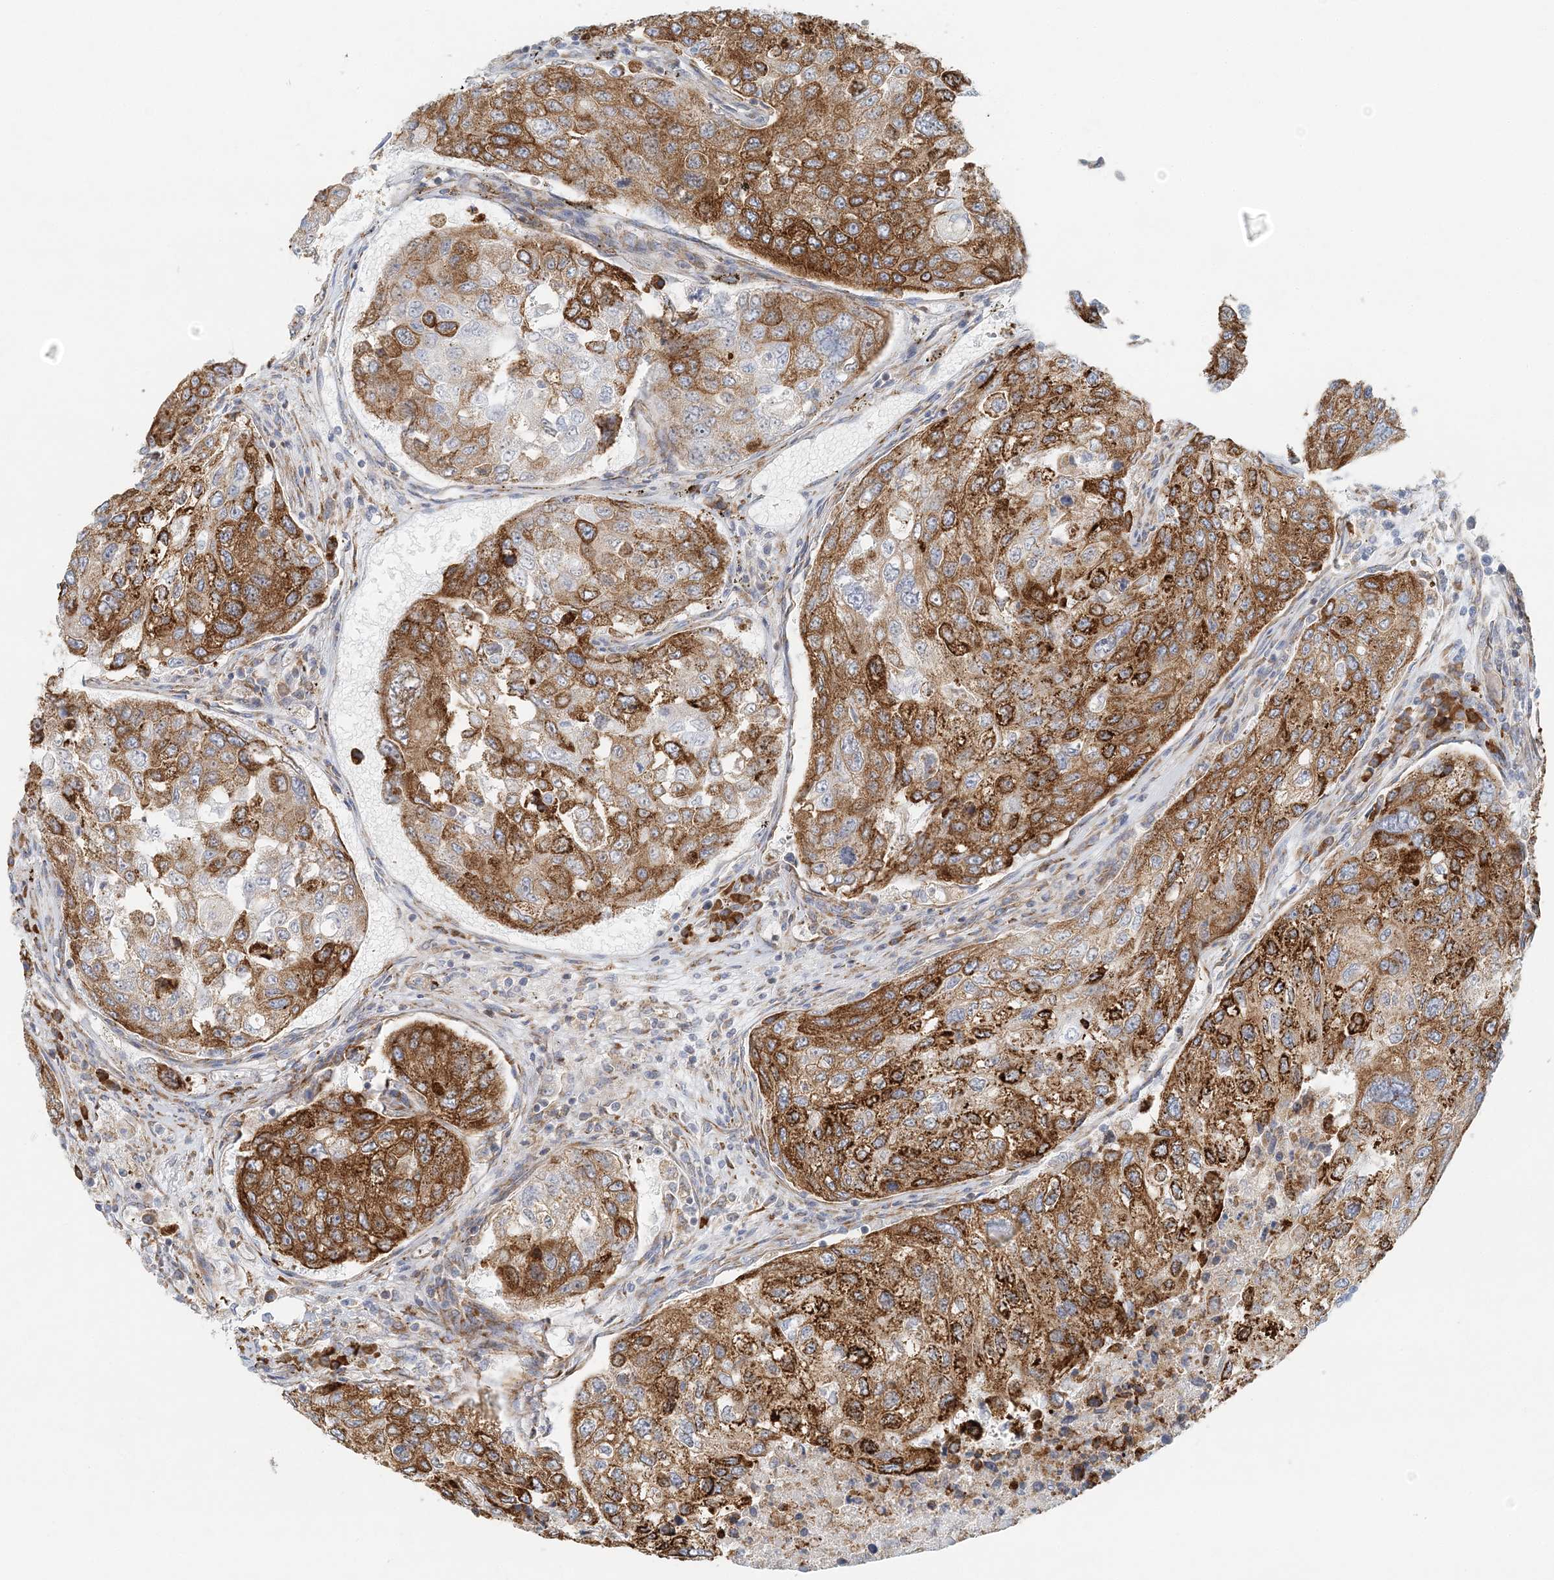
{"staining": {"intensity": "strong", "quantity": ">75%", "location": "cytoplasmic/membranous"}, "tissue": "urothelial cancer", "cell_type": "Tumor cells", "image_type": "cancer", "snomed": [{"axis": "morphology", "description": "Urothelial carcinoma, High grade"}, {"axis": "topography", "description": "Lymph node"}, {"axis": "topography", "description": "Urinary bladder"}], "caption": "The image reveals staining of urothelial cancer, revealing strong cytoplasmic/membranous protein staining (brown color) within tumor cells.", "gene": "STK11IP", "patient": {"sex": "male", "age": 51}}